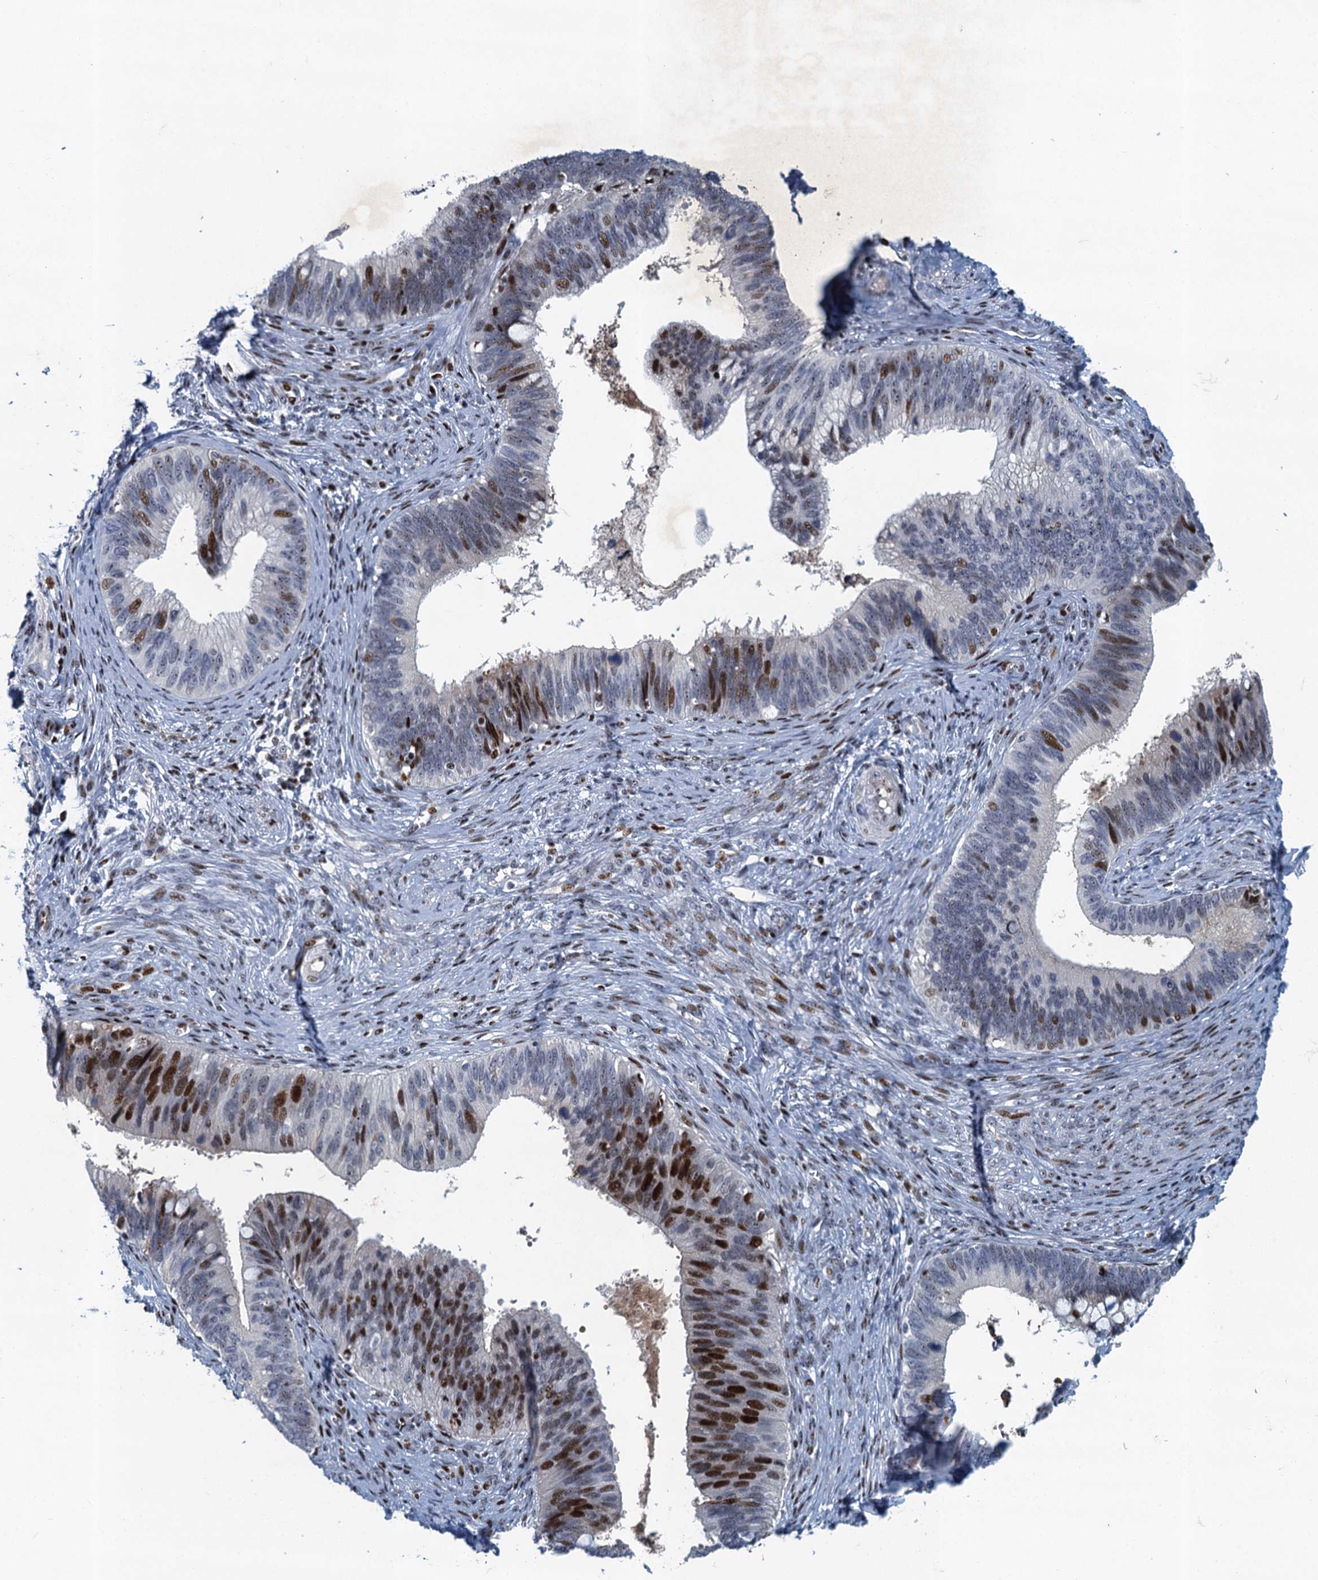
{"staining": {"intensity": "strong", "quantity": "25%-75%", "location": "nuclear"}, "tissue": "cervical cancer", "cell_type": "Tumor cells", "image_type": "cancer", "snomed": [{"axis": "morphology", "description": "Adenocarcinoma, NOS"}, {"axis": "topography", "description": "Cervix"}], "caption": "Human cervical cancer (adenocarcinoma) stained with a protein marker shows strong staining in tumor cells.", "gene": "ANKRD13D", "patient": {"sex": "female", "age": 42}}